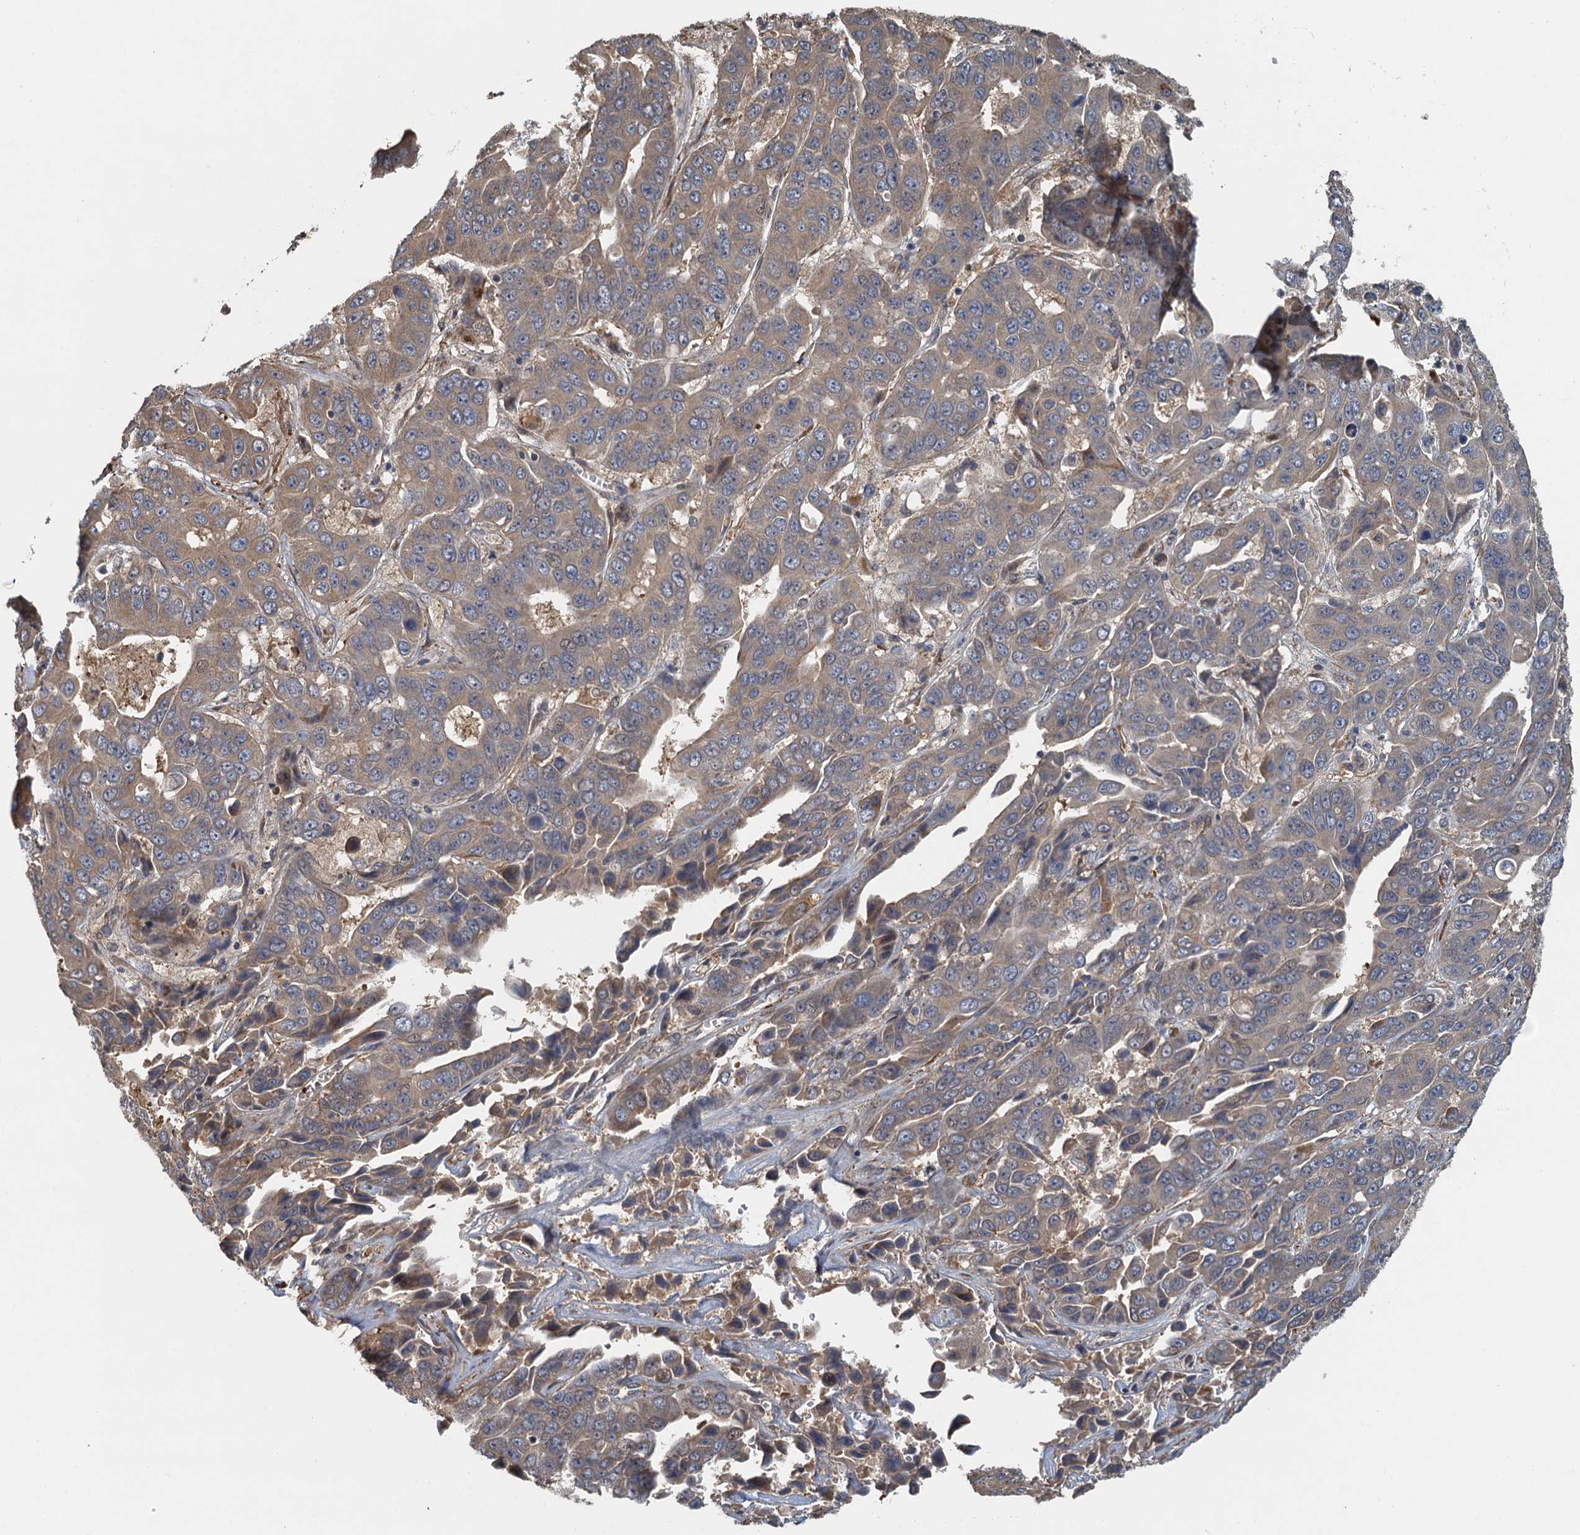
{"staining": {"intensity": "moderate", "quantity": ">75%", "location": "cytoplasmic/membranous"}, "tissue": "liver cancer", "cell_type": "Tumor cells", "image_type": "cancer", "snomed": [{"axis": "morphology", "description": "Cholangiocarcinoma"}, {"axis": "topography", "description": "Liver"}], "caption": "Moderate cytoplasmic/membranous protein positivity is appreciated in approximately >75% of tumor cells in liver cancer.", "gene": "MEAK7", "patient": {"sex": "female", "age": 52}}